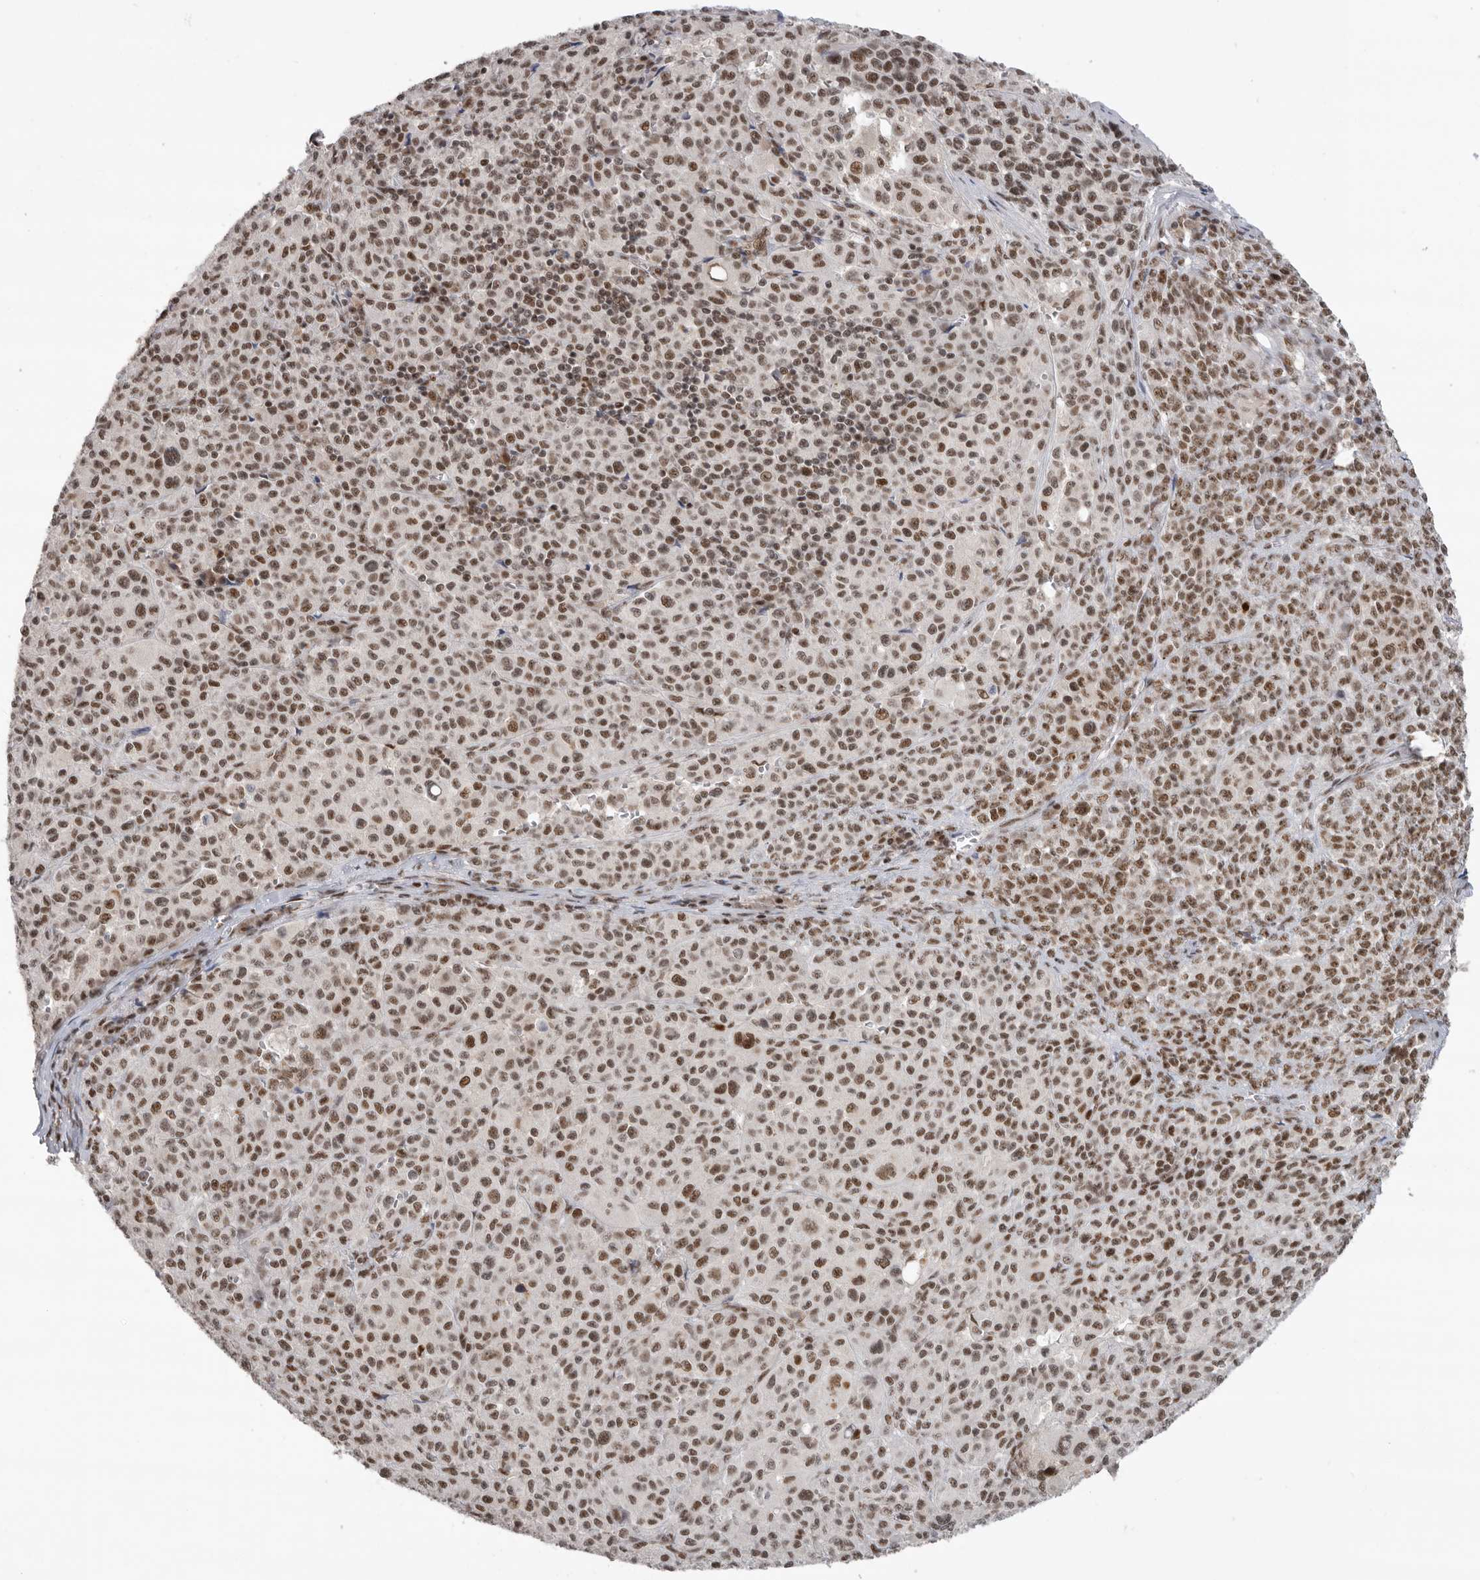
{"staining": {"intensity": "moderate", "quantity": ">75%", "location": "nuclear"}, "tissue": "melanoma", "cell_type": "Tumor cells", "image_type": "cancer", "snomed": [{"axis": "morphology", "description": "Malignant melanoma, Metastatic site"}, {"axis": "topography", "description": "Skin"}], "caption": "Melanoma was stained to show a protein in brown. There is medium levels of moderate nuclear staining in about >75% of tumor cells.", "gene": "ZNF830", "patient": {"sex": "female", "age": 74}}